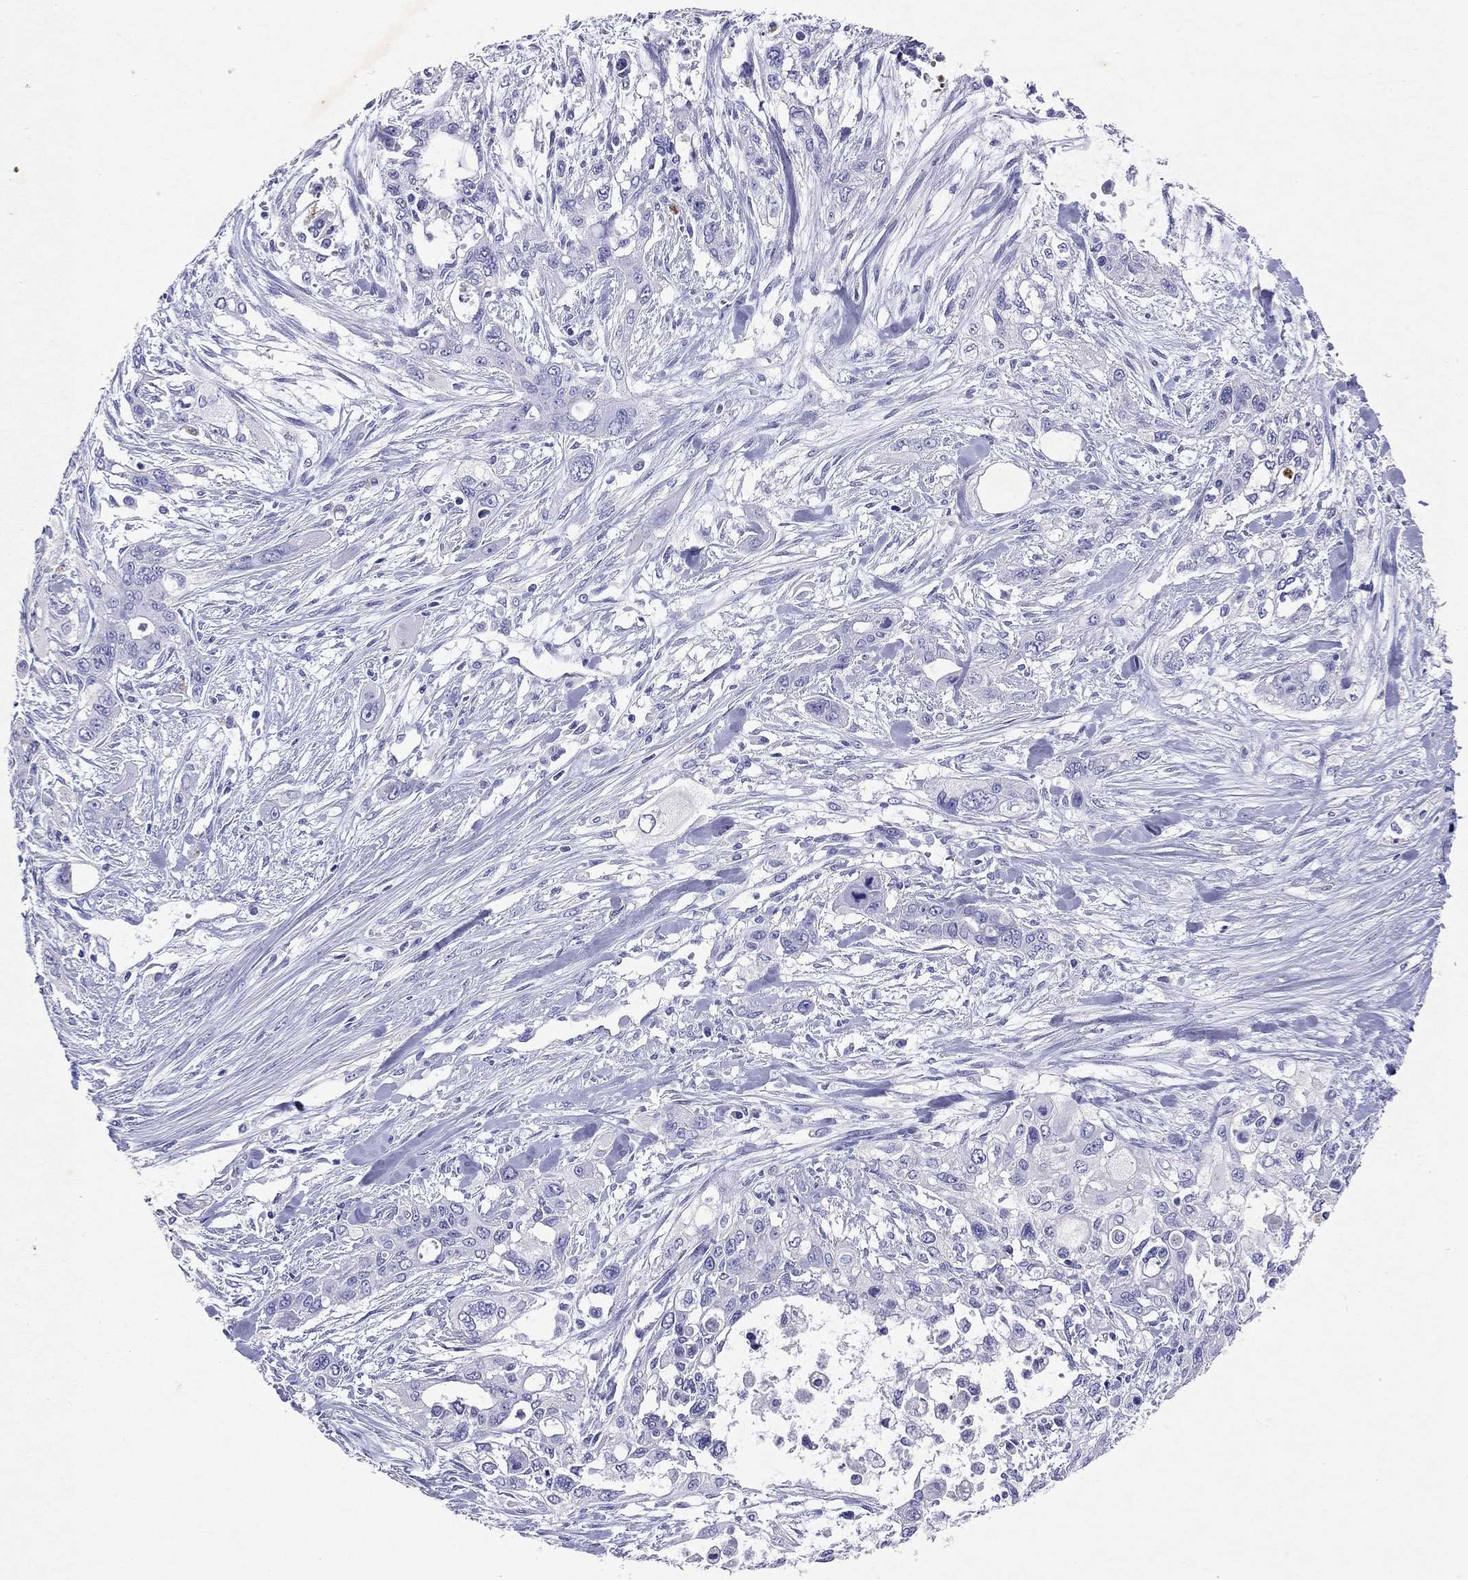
{"staining": {"intensity": "negative", "quantity": "none", "location": "none"}, "tissue": "pancreatic cancer", "cell_type": "Tumor cells", "image_type": "cancer", "snomed": [{"axis": "morphology", "description": "Adenocarcinoma, NOS"}, {"axis": "topography", "description": "Pancreas"}], "caption": "Adenocarcinoma (pancreatic) was stained to show a protein in brown. There is no significant expression in tumor cells.", "gene": "ARMC12", "patient": {"sex": "male", "age": 47}}